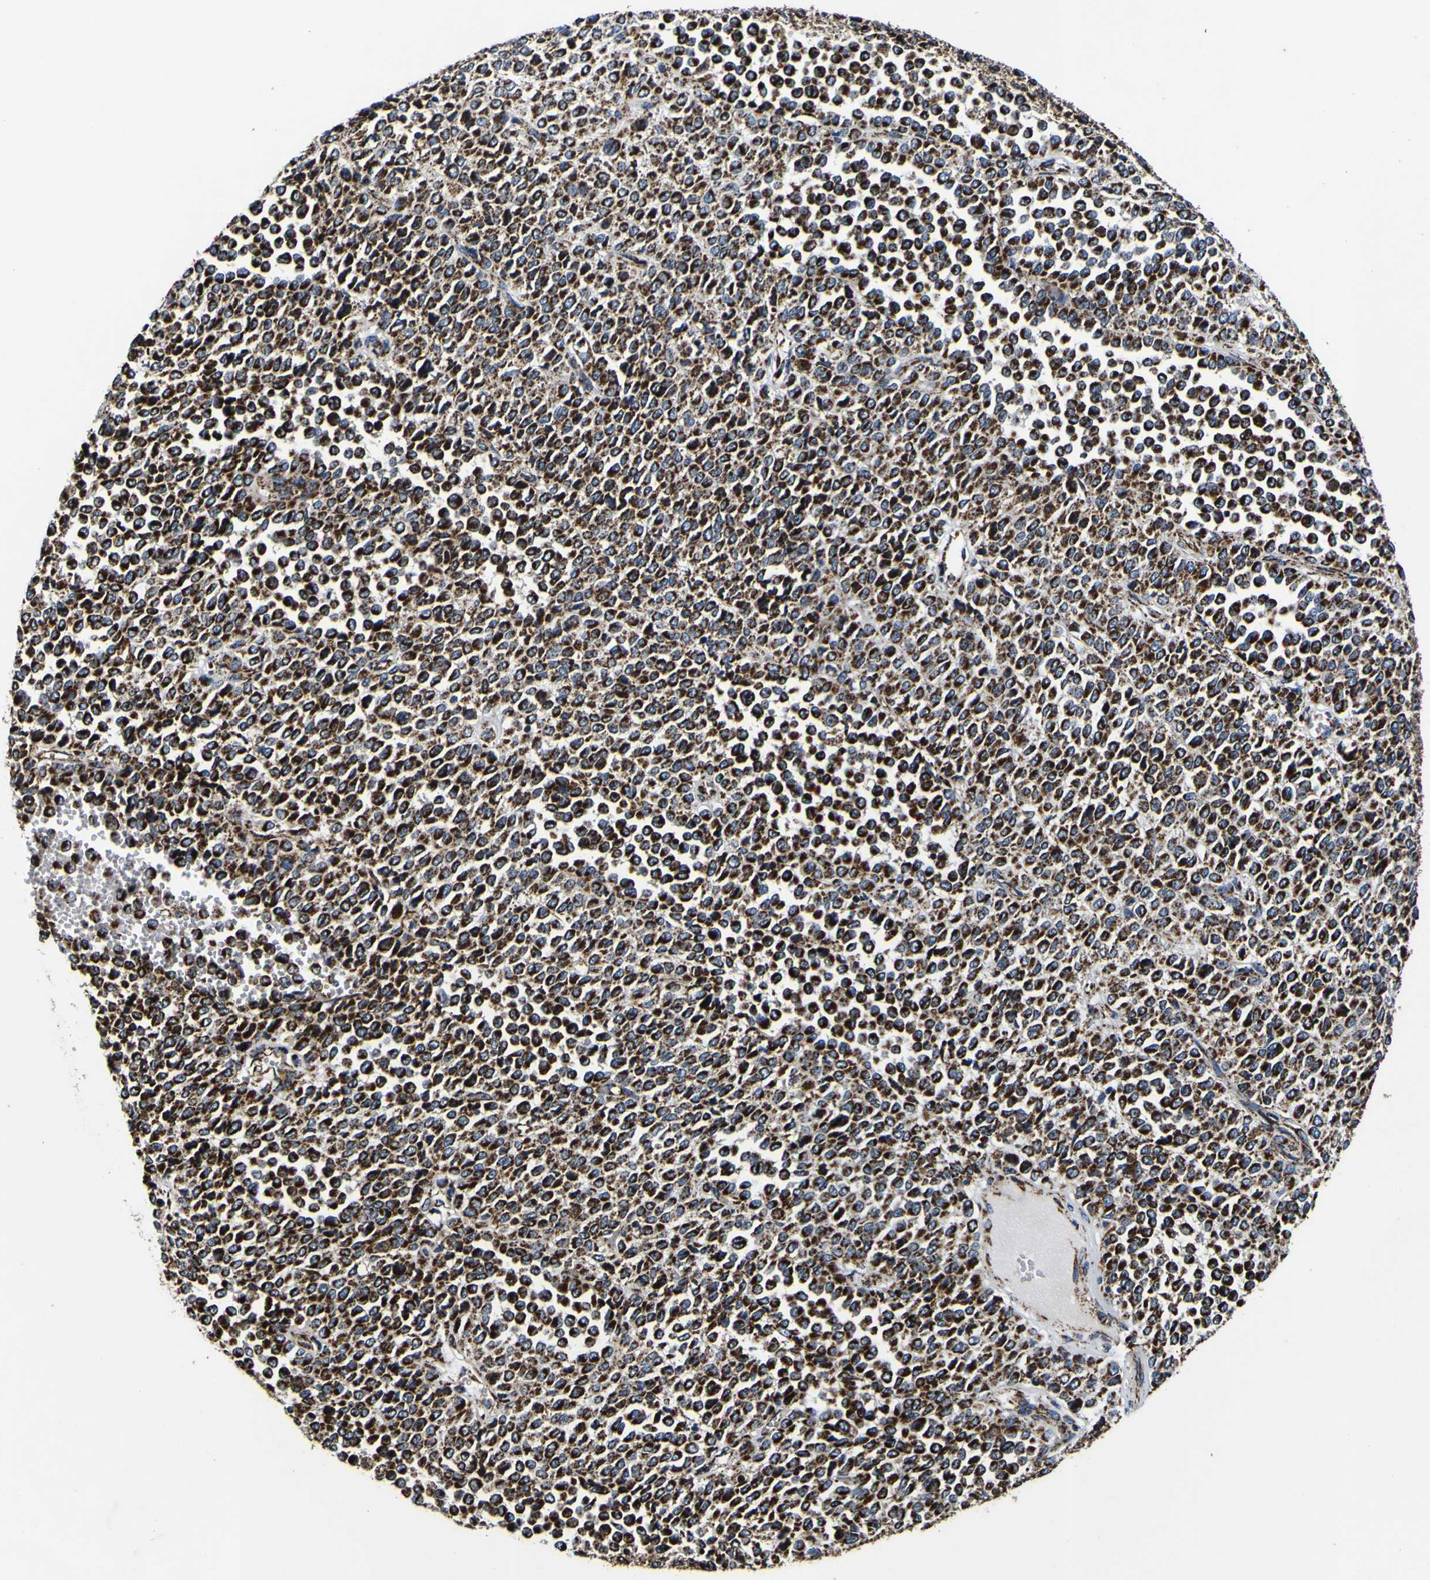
{"staining": {"intensity": "strong", "quantity": ">75%", "location": "cytoplasmic/membranous"}, "tissue": "melanoma", "cell_type": "Tumor cells", "image_type": "cancer", "snomed": [{"axis": "morphology", "description": "Malignant melanoma, Metastatic site"}, {"axis": "topography", "description": "Pancreas"}], "caption": "Melanoma stained for a protein (brown) reveals strong cytoplasmic/membranous positive expression in about >75% of tumor cells.", "gene": "PTRH2", "patient": {"sex": "female", "age": 30}}